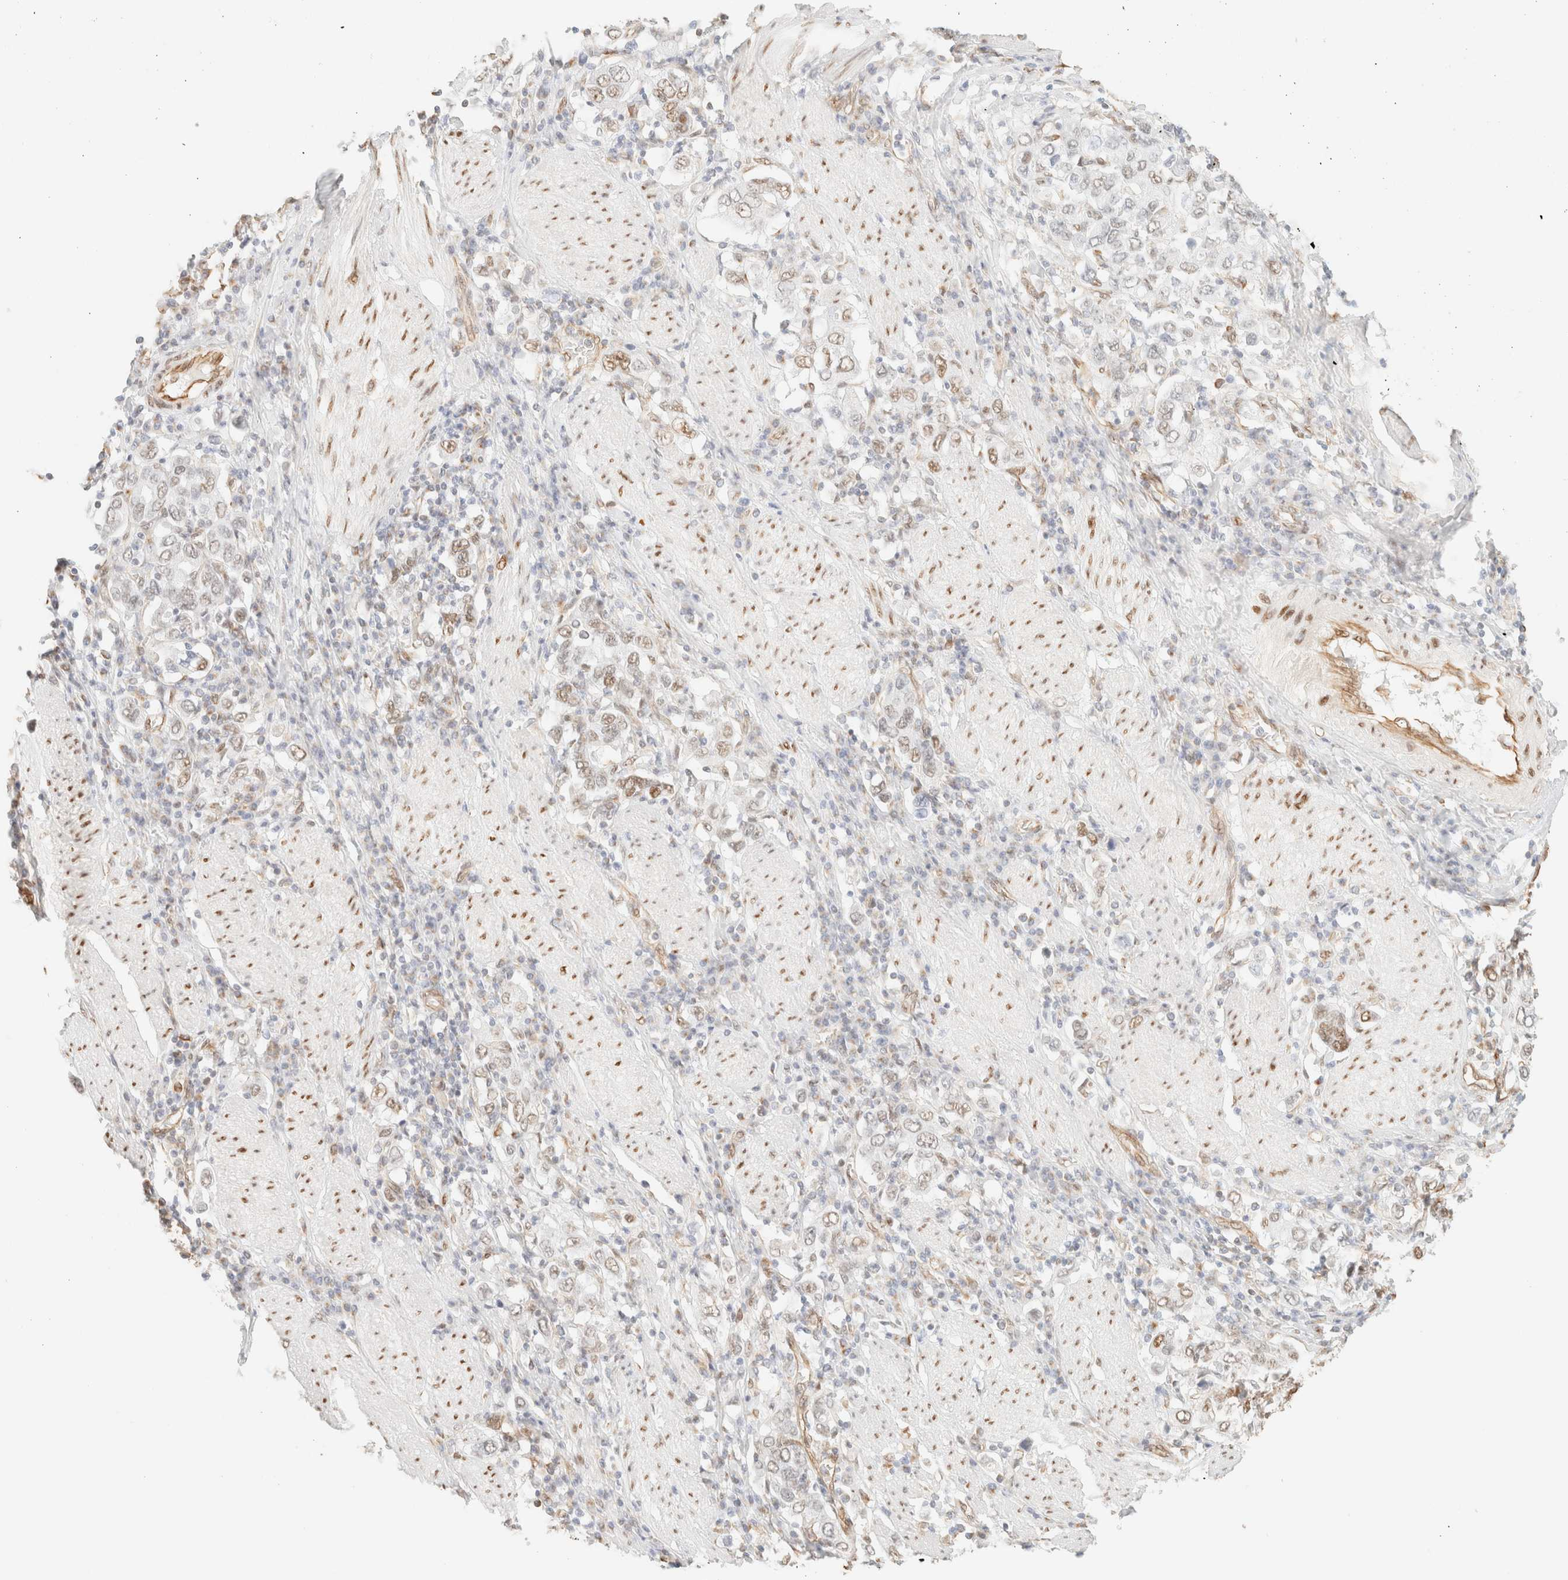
{"staining": {"intensity": "weak", "quantity": "25%-75%", "location": "nuclear"}, "tissue": "stomach cancer", "cell_type": "Tumor cells", "image_type": "cancer", "snomed": [{"axis": "morphology", "description": "Adenocarcinoma, NOS"}, {"axis": "topography", "description": "Stomach, upper"}], "caption": "DAB (3,3'-diaminobenzidine) immunohistochemical staining of human stomach cancer (adenocarcinoma) displays weak nuclear protein expression in approximately 25%-75% of tumor cells.", "gene": "ZSCAN18", "patient": {"sex": "male", "age": 62}}